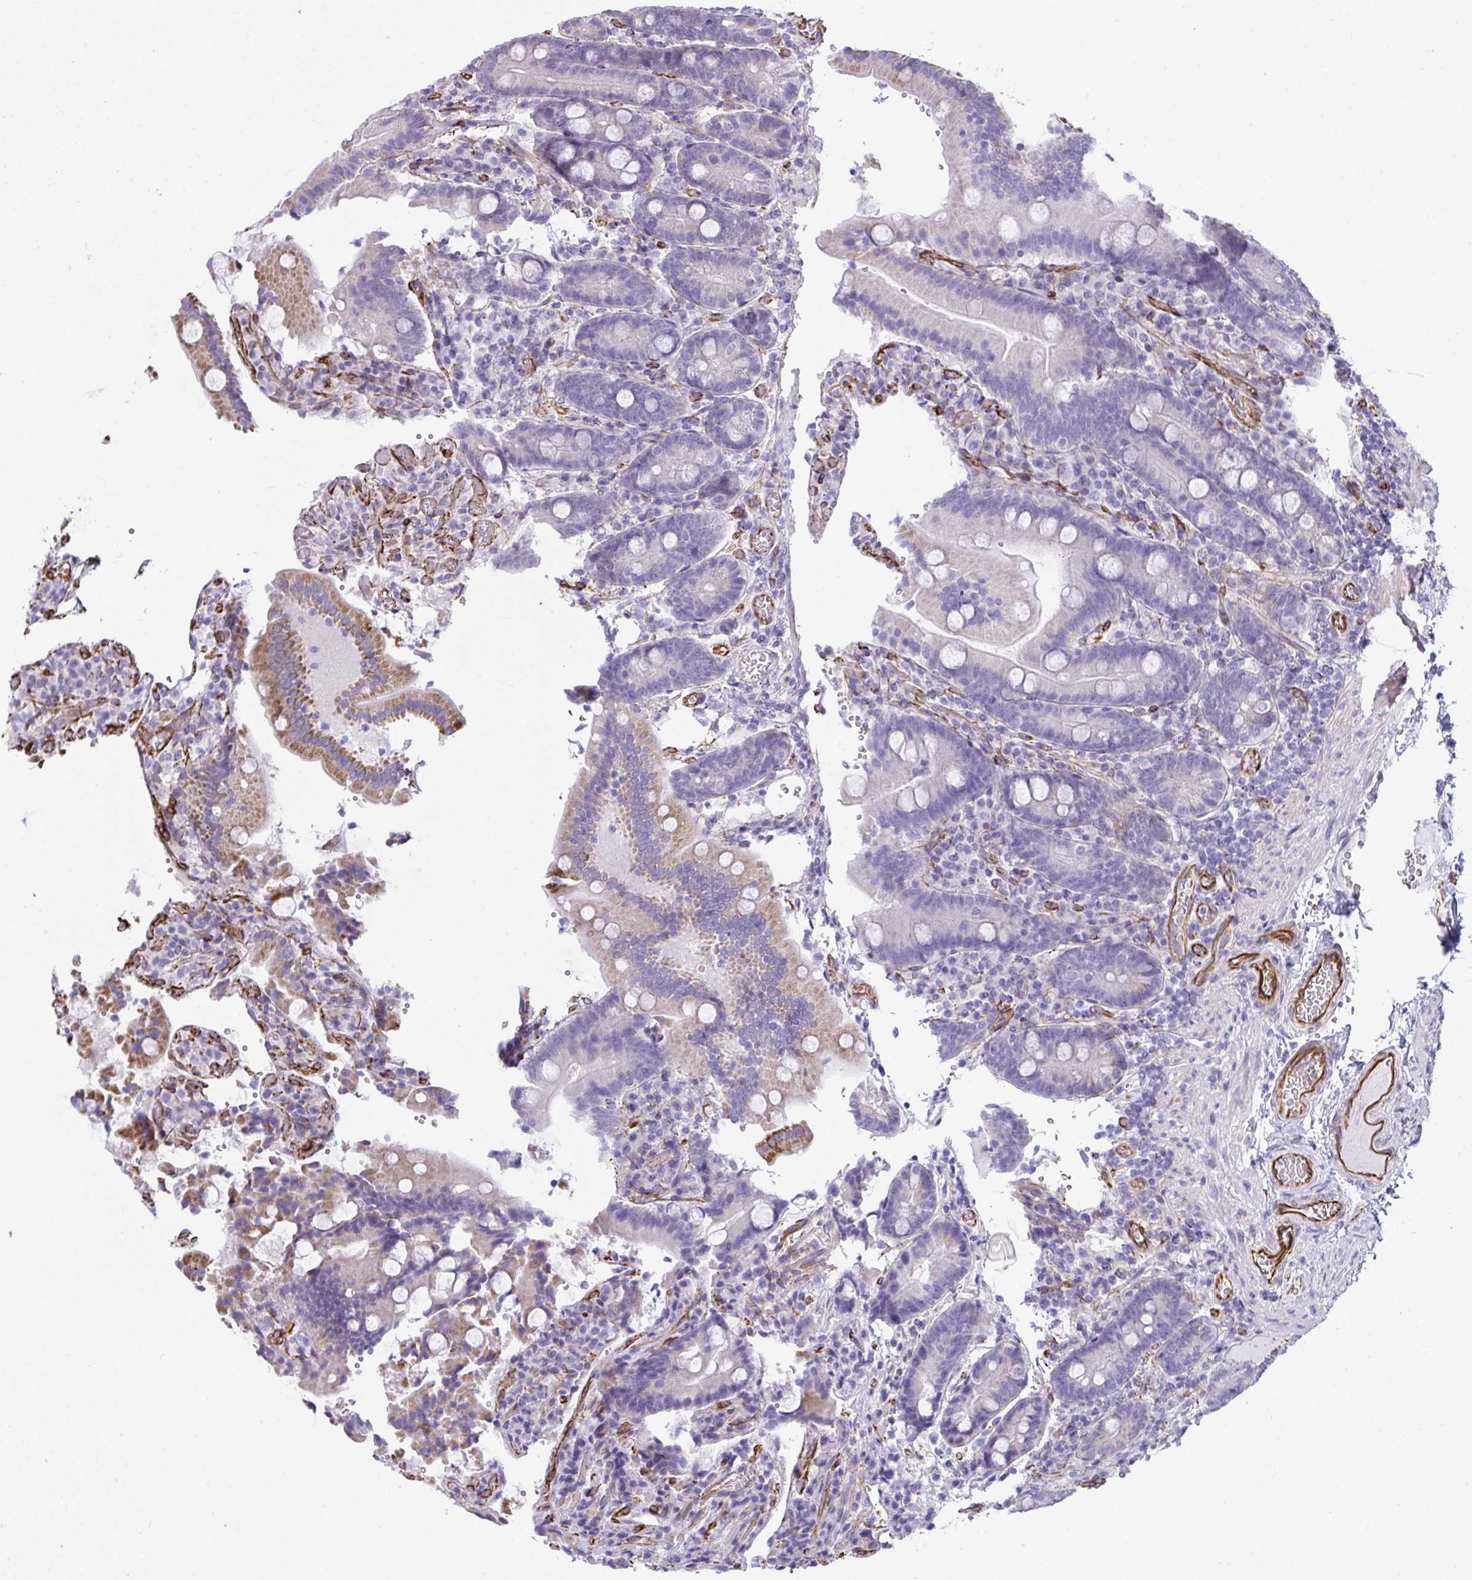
{"staining": {"intensity": "negative", "quantity": "none", "location": "none"}, "tissue": "duodenum", "cell_type": "Glandular cells", "image_type": "normal", "snomed": [{"axis": "morphology", "description": "Normal tissue, NOS"}, {"axis": "topography", "description": "Duodenum"}], "caption": "The image shows no significant positivity in glandular cells of duodenum. (DAB (3,3'-diaminobenzidine) IHC, high magnification).", "gene": "SLC35B1", "patient": {"sex": "female", "age": 62}}